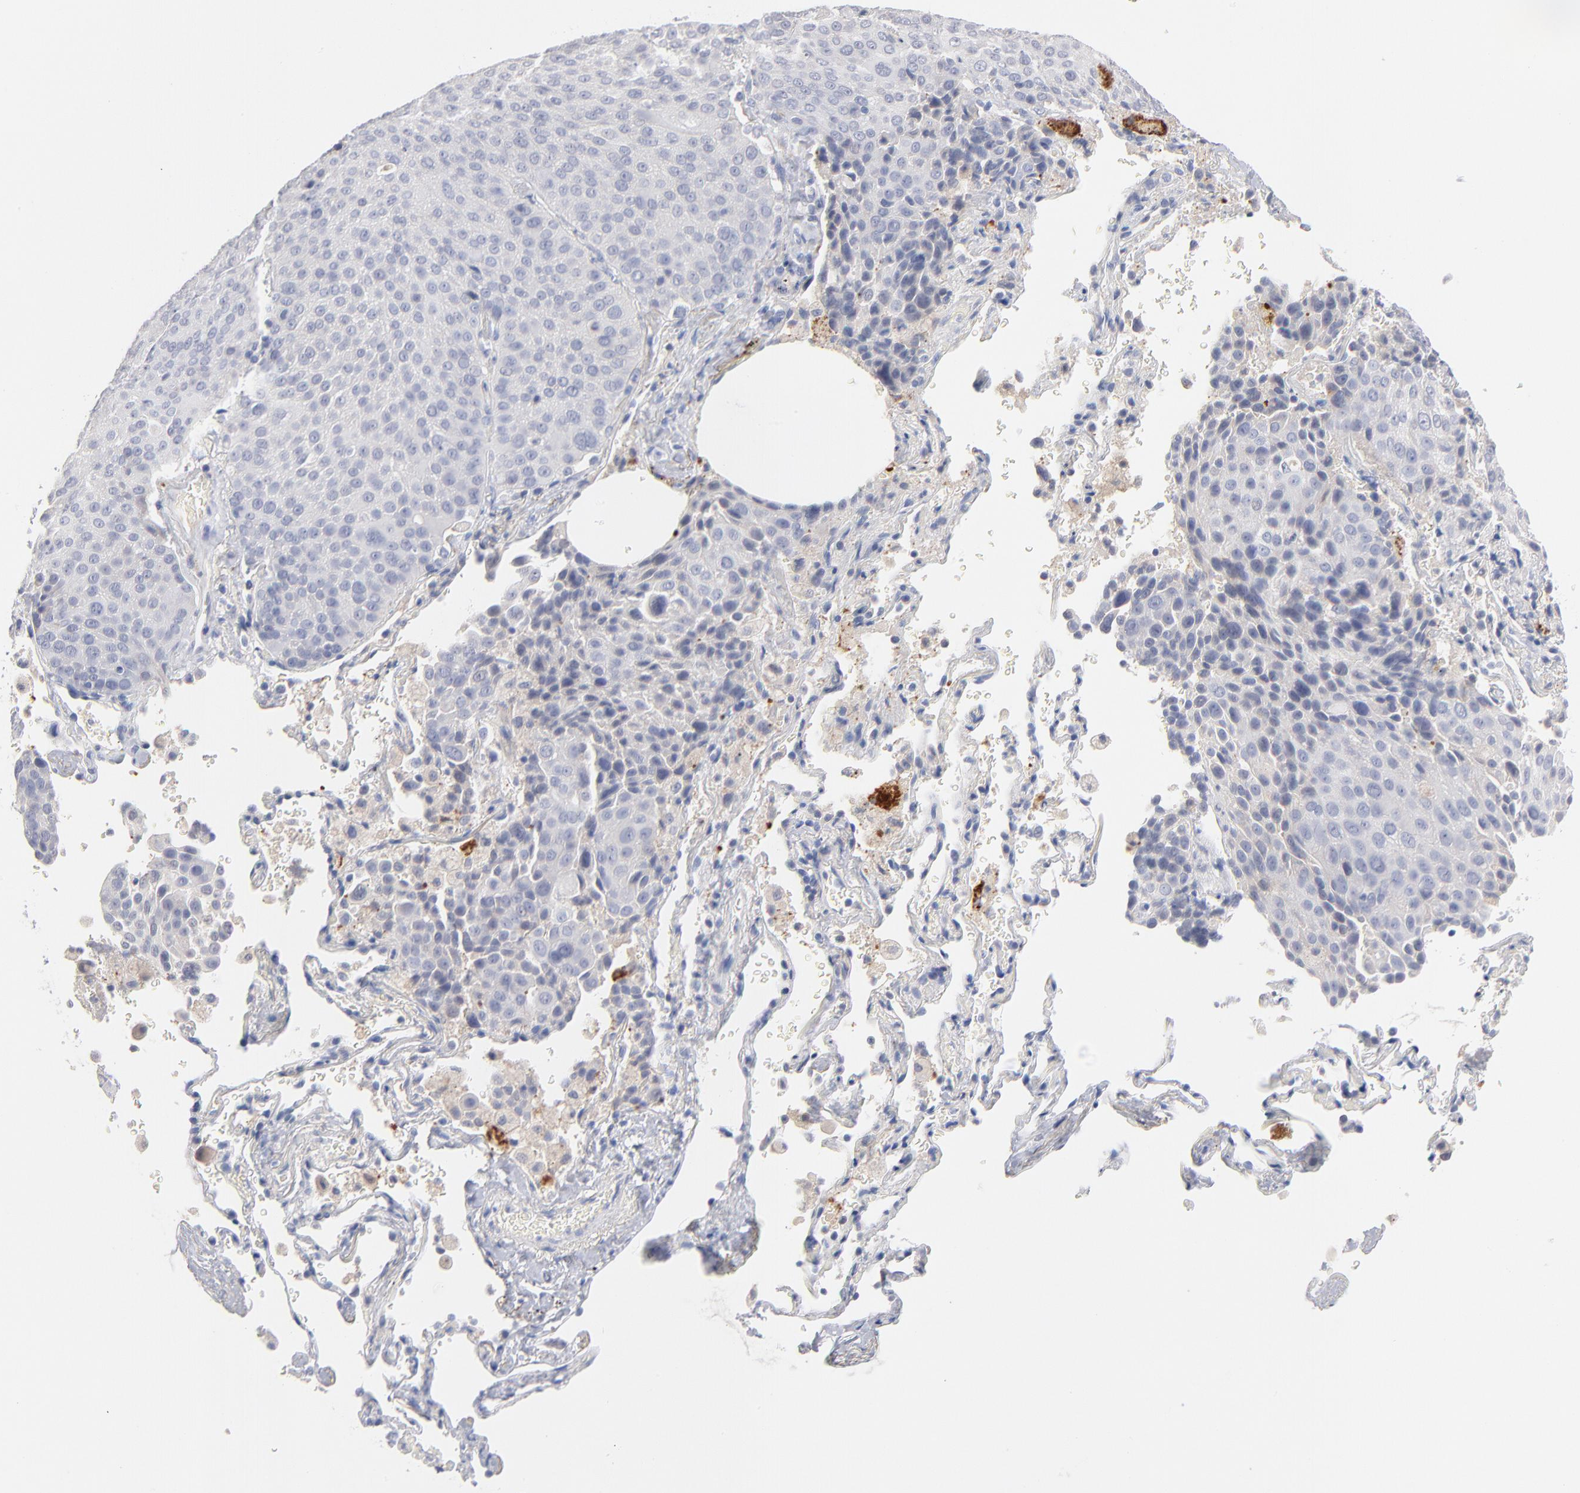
{"staining": {"intensity": "negative", "quantity": "none", "location": "none"}, "tissue": "lung cancer", "cell_type": "Tumor cells", "image_type": "cancer", "snomed": [{"axis": "morphology", "description": "Squamous cell carcinoma, NOS"}, {"axis": "topography", "description": "Lung"}], "caption": "Immunohistochemistry histopathology image of neoplastic tissue: human lung cancer stained with DAB (3,3'-diaminobenzidine) reveals no significant protein staining in tumor cells. (Stains: DAB (3,3'-diaminobenzidine) immunohistochemistry (IHC) with hematoxylin counter stain, Microscopy: brightfield microscopy at high magnification).", "gene": "F12", "patient": {"sex": "male", "age": 54}}